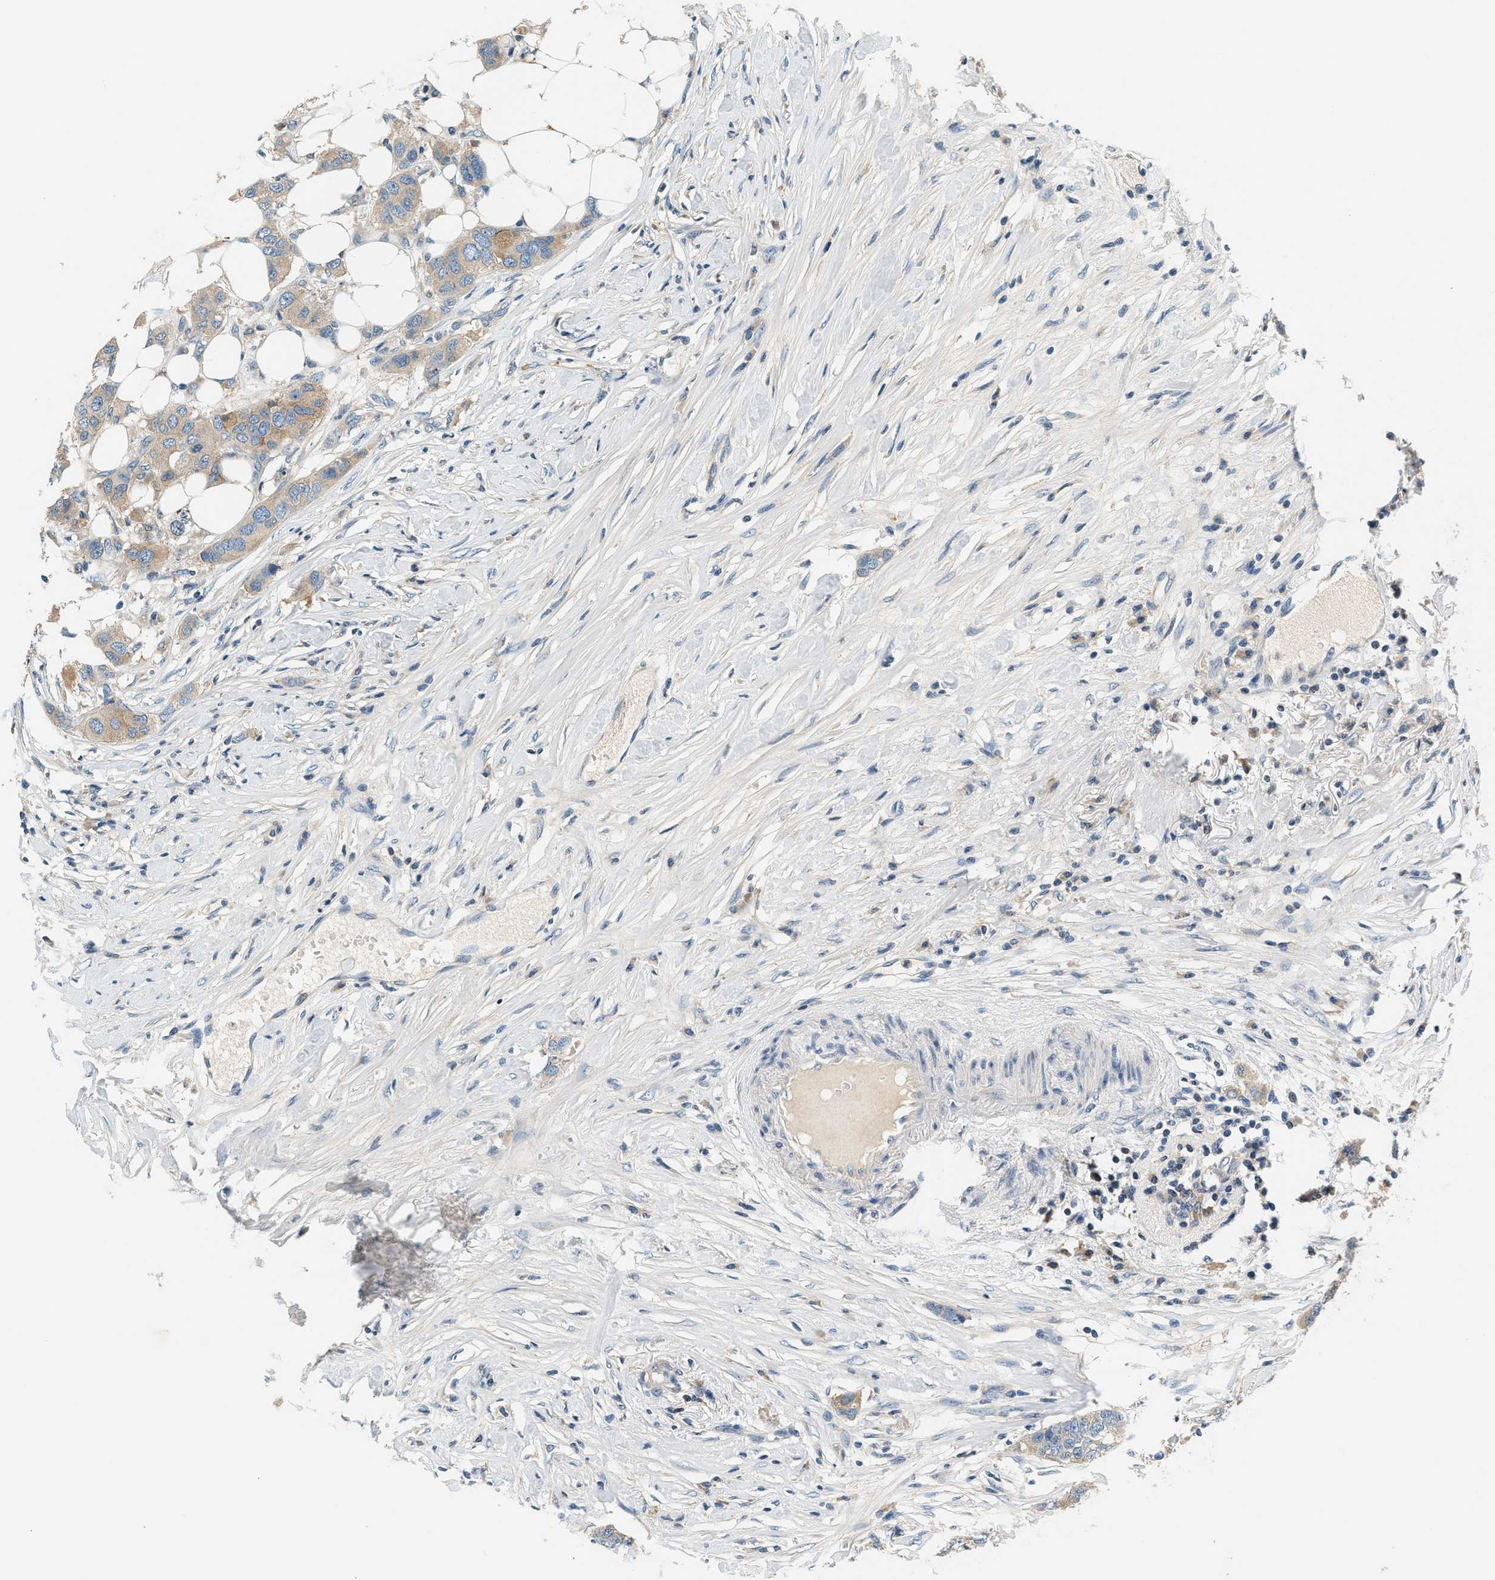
{"staining": {"intensity": "weak", "quantity": ">75%", "location": "cytoplasmic/membranous"}, "tissue": "breast cancer", "cell_type": "Tumor cells", "image_type": "cancer", "snomed": [{"axis": "morphology", "description": "Duct carcinoma"}, {"axis": "topography", "description": "Breast"}], "caption": "Human breast cancer stained for a protein (brown) displays weak cytoplasmic/membranous positive staining in about >75% of tumor cells.", "gene": "SLC35E1", "patient": {"sex": "female", "age": 50}}